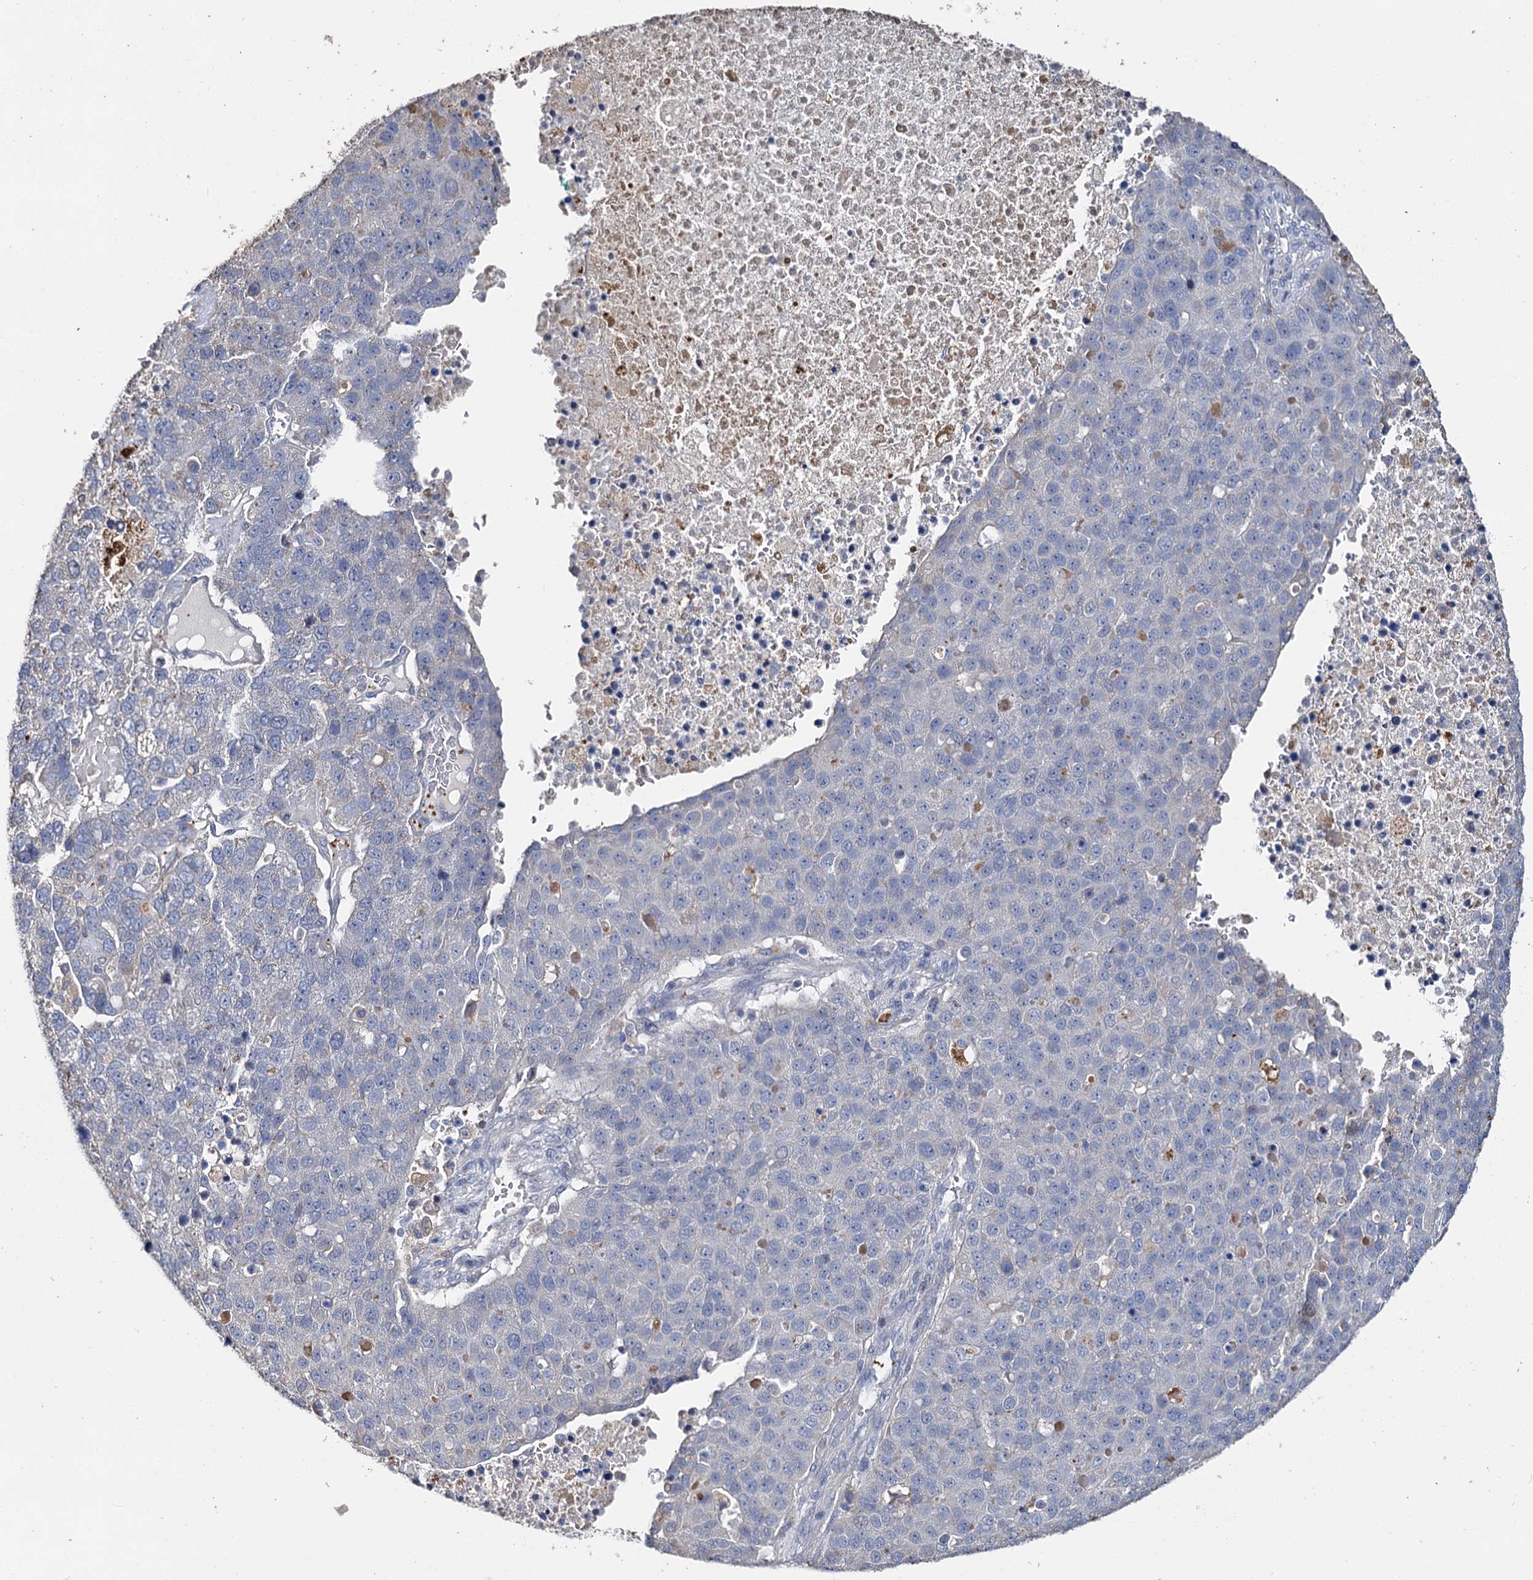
{"staining": {"intensity": "negative", "quantity": "none", "location": "none"}, "tissue": "pancreatic cancer", "cell_type": "Tumor cells", "image_type": "cancer", "snomed": [{"axis": "morphology", "description": "Adenocarcinoma, NOS"}, {"axis": "topography", "description": "Pancreas"}], "caption": "This image is of pancreatic adenocarcinoma stained with immunohistochemistry to label a protein in brown with the nuclei are counter-stained blue. There is no positivity in tumor cells. The staining is performed using DAB brown chromogen with nuclei counter-stained in using hematoxylin.", "gene": "DNAH6", "patient": {"sex": "female", "age": 61}}